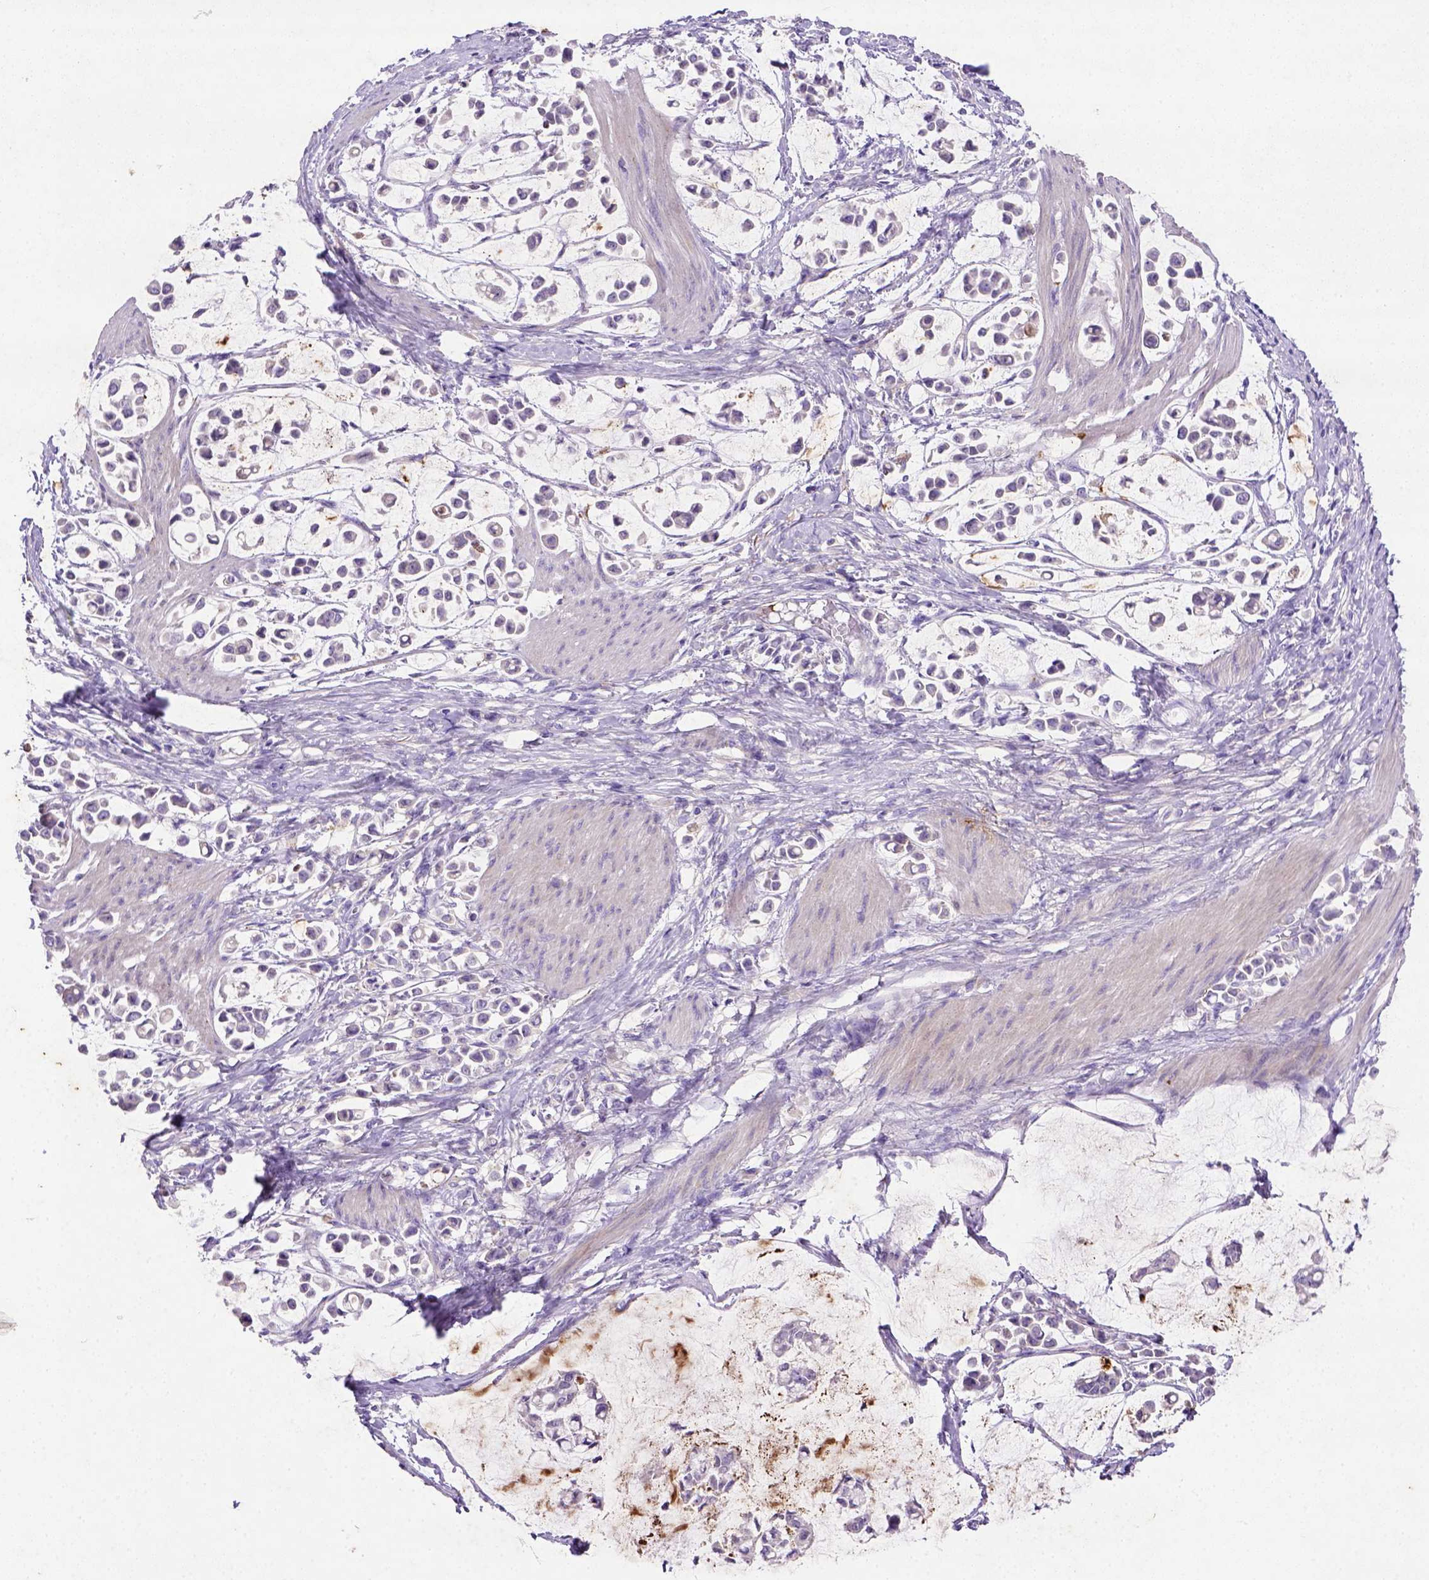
{"staining": {"intensity": "negative", "quantity": "none", "location": "none"}, "tissue": "stomach cancer", "cell_type": "Tumor cells", "image_type": "cancer", "snomed": [{"axis": "morphology", "description": "Adenocarcinoma, NOS"}, {"axis": "topography", "description": "Stomach"}], "caption": "High magnification brightfield microscopy of stomach cancer stained with DAB (3,3'-diaminobenzidine) (brown) and counterstained with hematoxylin (blue): tumor cells show no significant expression.", "gene": "NUDT2", "patient": {"sex": "male", "age": 82}}